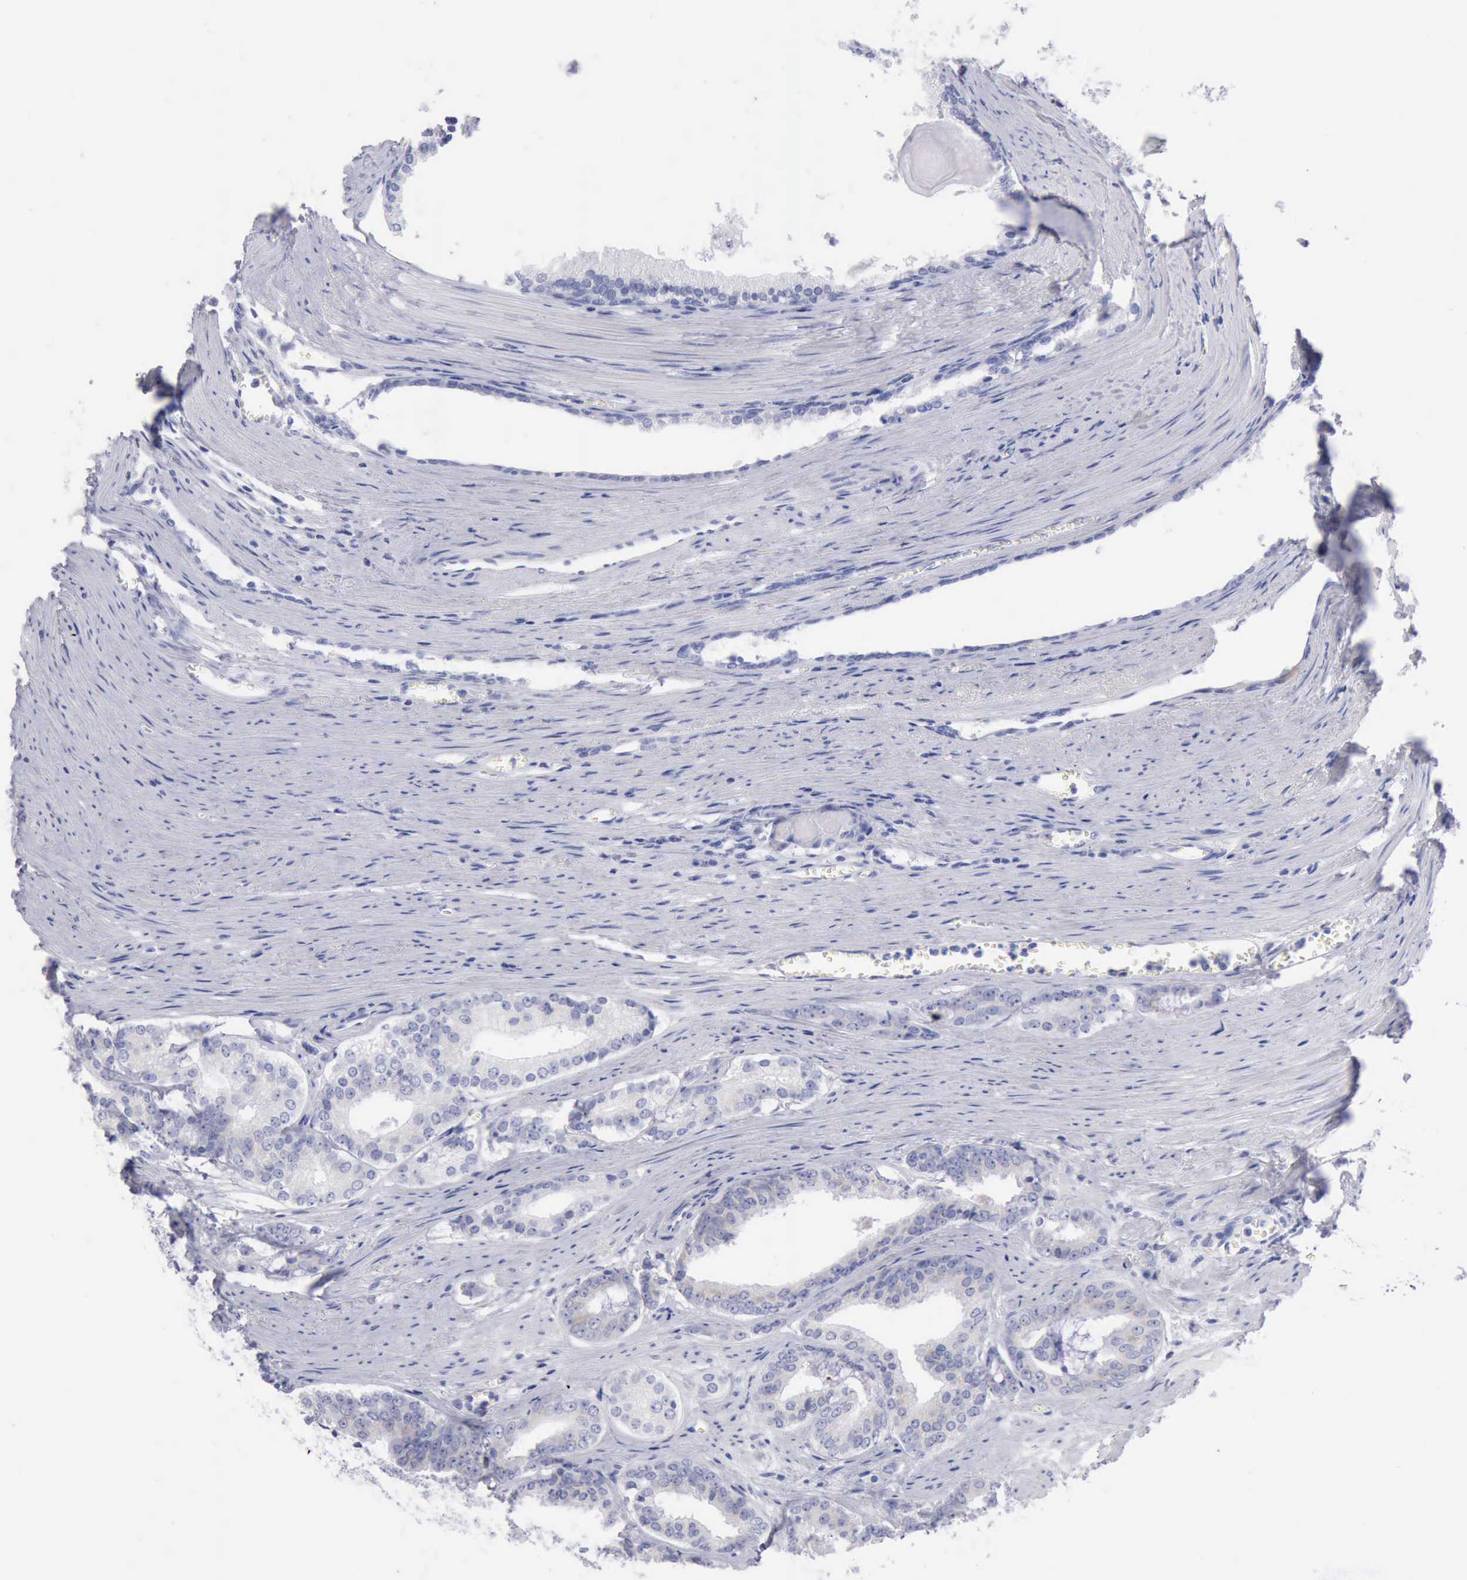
{"staining": {"intensity": "weak", "quantity": "<25%", "location": "cytoplasmic/membranous"}, "tissue": "prostate cancer", "cell_type": "Tumor cells", "image_type": "cancer", "snomed": [{"axis": "morphology", "description": "Adenocarcinoma, Medium grade"}, {"axis": "topography", "description": "Prostate"}], "caption": "Tumor cells show no significant protein expression in prostate medium-grade adenocarcinoma. Nuclei are stained in blue.", "gene": "ANGEL1", "patient": {"sex": "male", "age": 79}}